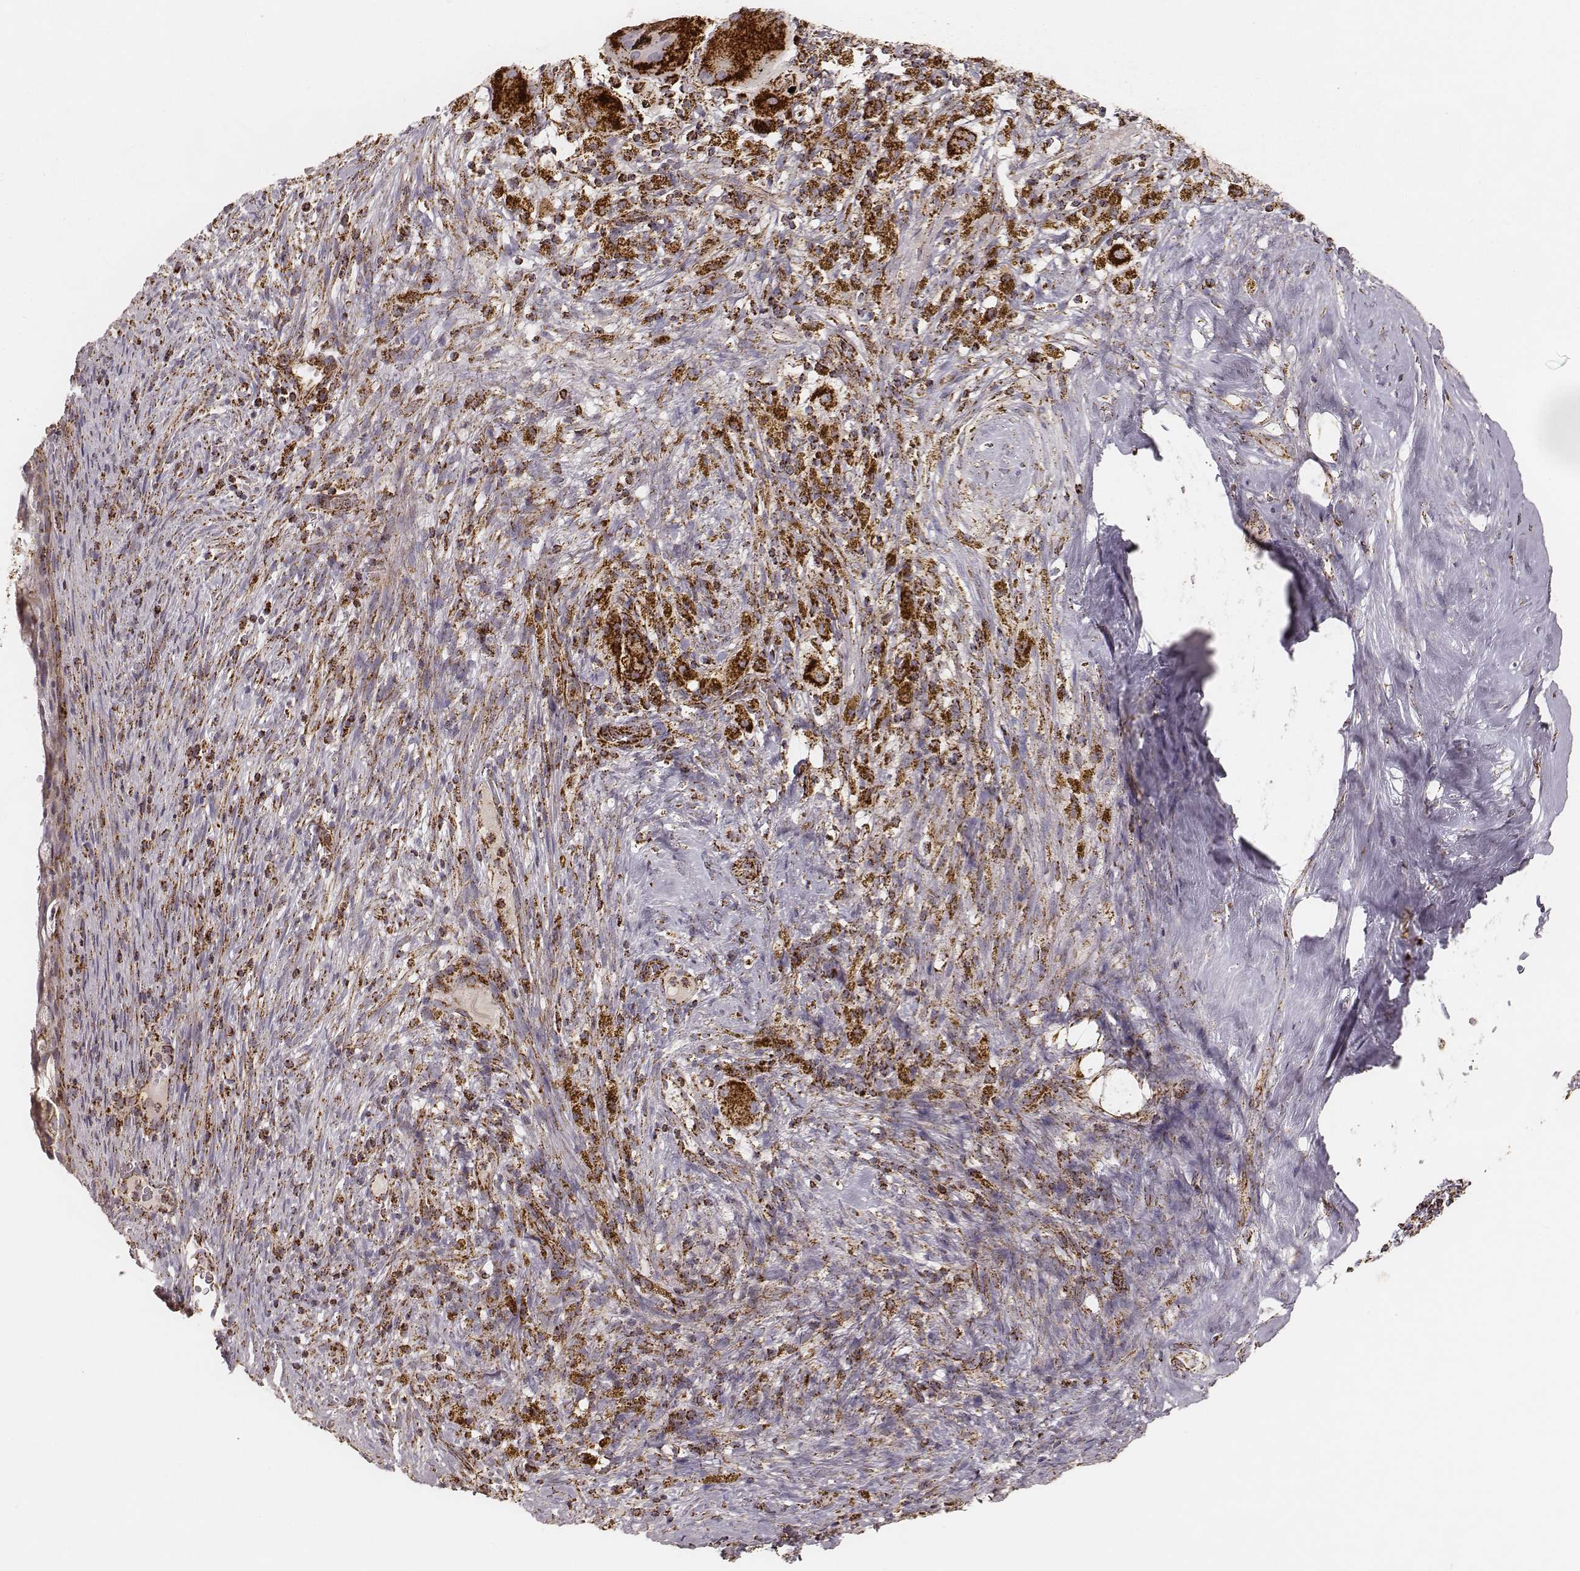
{"staining": {"intensity": "strong", "quantity": ">75%", "location": "cytoplasmic/membranous"}, "tissue": "cervical cancer", "cell_type": "Tumor cells", "image_type": "cancer", "snomed": [{"axis": "morphology", "description": "Squamous cell carcinoma, NOS"}, {"axis": "topography", "description": "Cervix"}], "caption": "A brown stain labels strong cytoplasmic/membranous positivity of a protein in human squamous cell carcinoma (cervical) tumor cells.", "gene": "CS", "patient": {"sex": "female", "age": 51}}